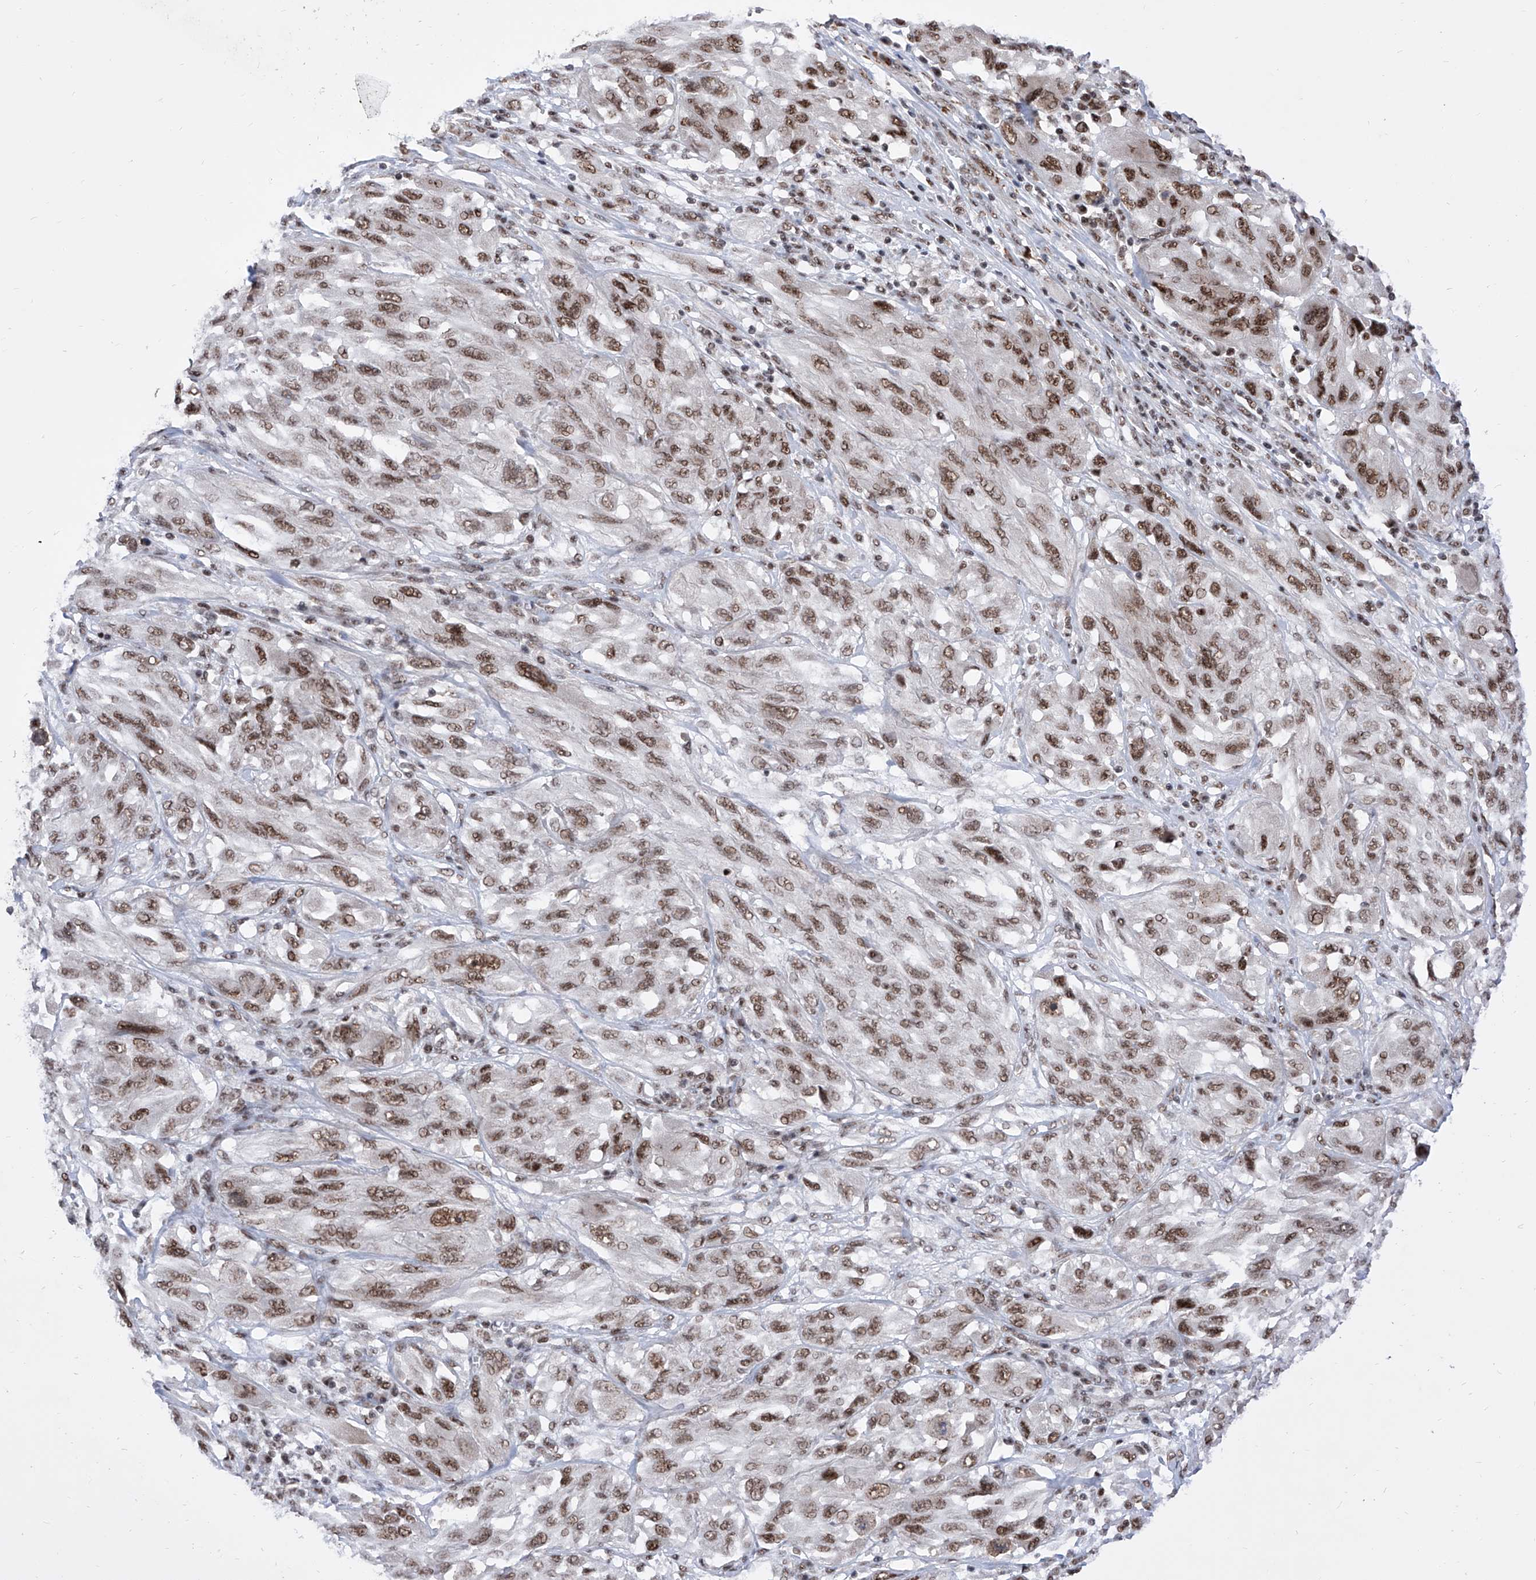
{"staining": {"intensity": "moderate", "quantity": ">75%", "location": "nuclear"}, "tissue": "melanoma", "cell_type": "Tumor cells", "image_type": "cancer", "snomed": [{"axis": "morphology", "description": "Malignant melanoma, NOS"}, {"axis": "topography", "description": "Skin"}], "caption": "An immunohistochemistry image of neoplastic tissue is shown. Protein staining in brown highlights moderate nuclear positivity in malignant melanoma within tumor cells.", "gene": "PHF5A", "patient": {"sex": "female", "age": 91}}